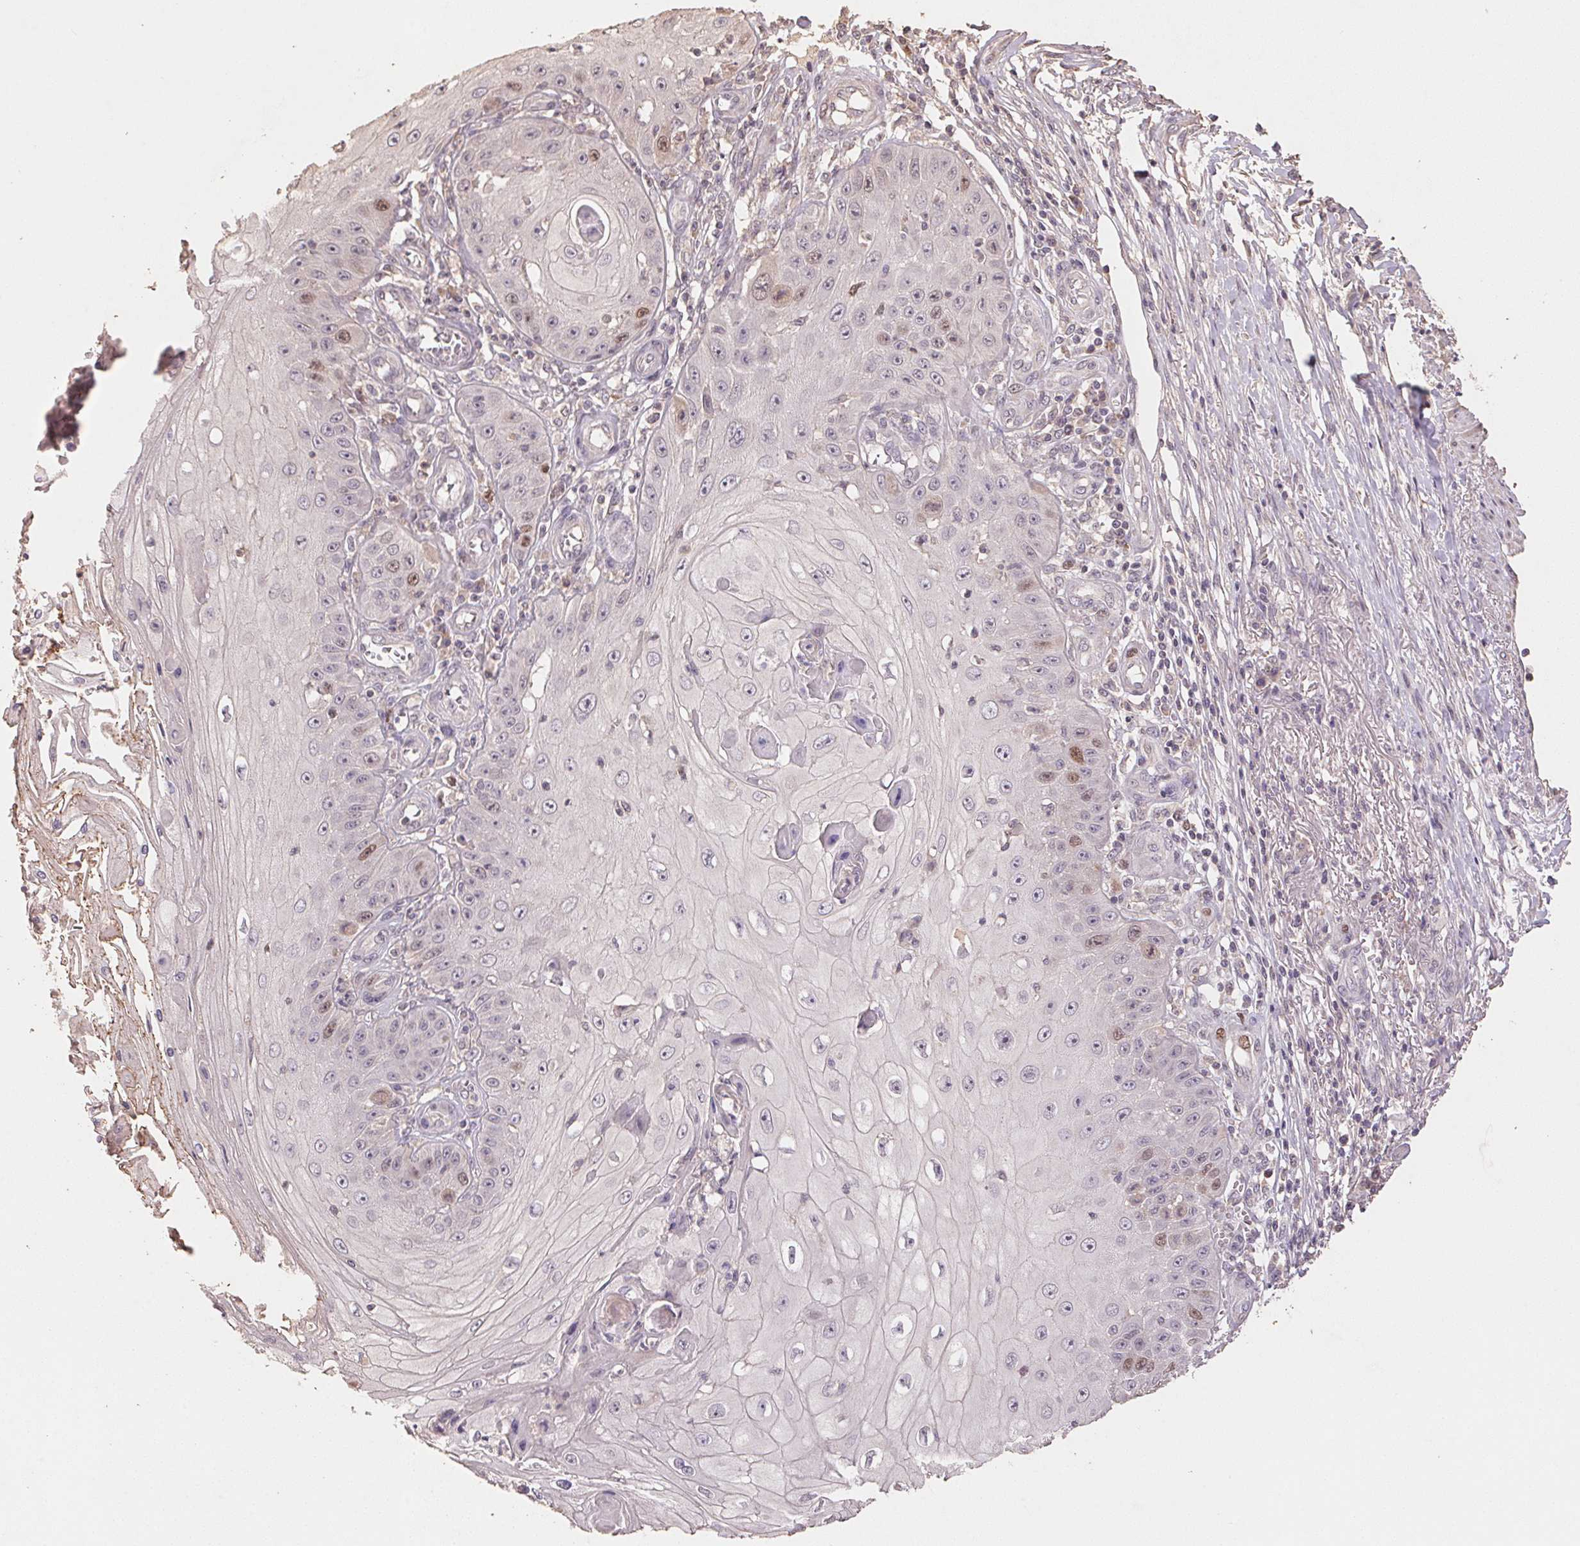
{"staining": {"intensity": "moderate", "quantity": "<25%", "location": "nuclear"}, "tissue": "skin cancer", "cell_type": "Tumor cells", "image_type": "cancer", "snomed": [{"axis": "morphology", "description": "Squamous cell carcinoma, NOS"}, {"axis": "topography", "description": "Skin"}], "caption": "Immunohistochemical staining of human squamous cell carcinoma (skin) exhibits moderate nuclear protein staining in approximately <25% of tumor cells. The staining is performed using DAB brown chromogen to label protein expression. The nuclei are counter-stained blue using hematoxylin.", "gene": "CENPF", "patient": {"sex": "male", "age": 70}}